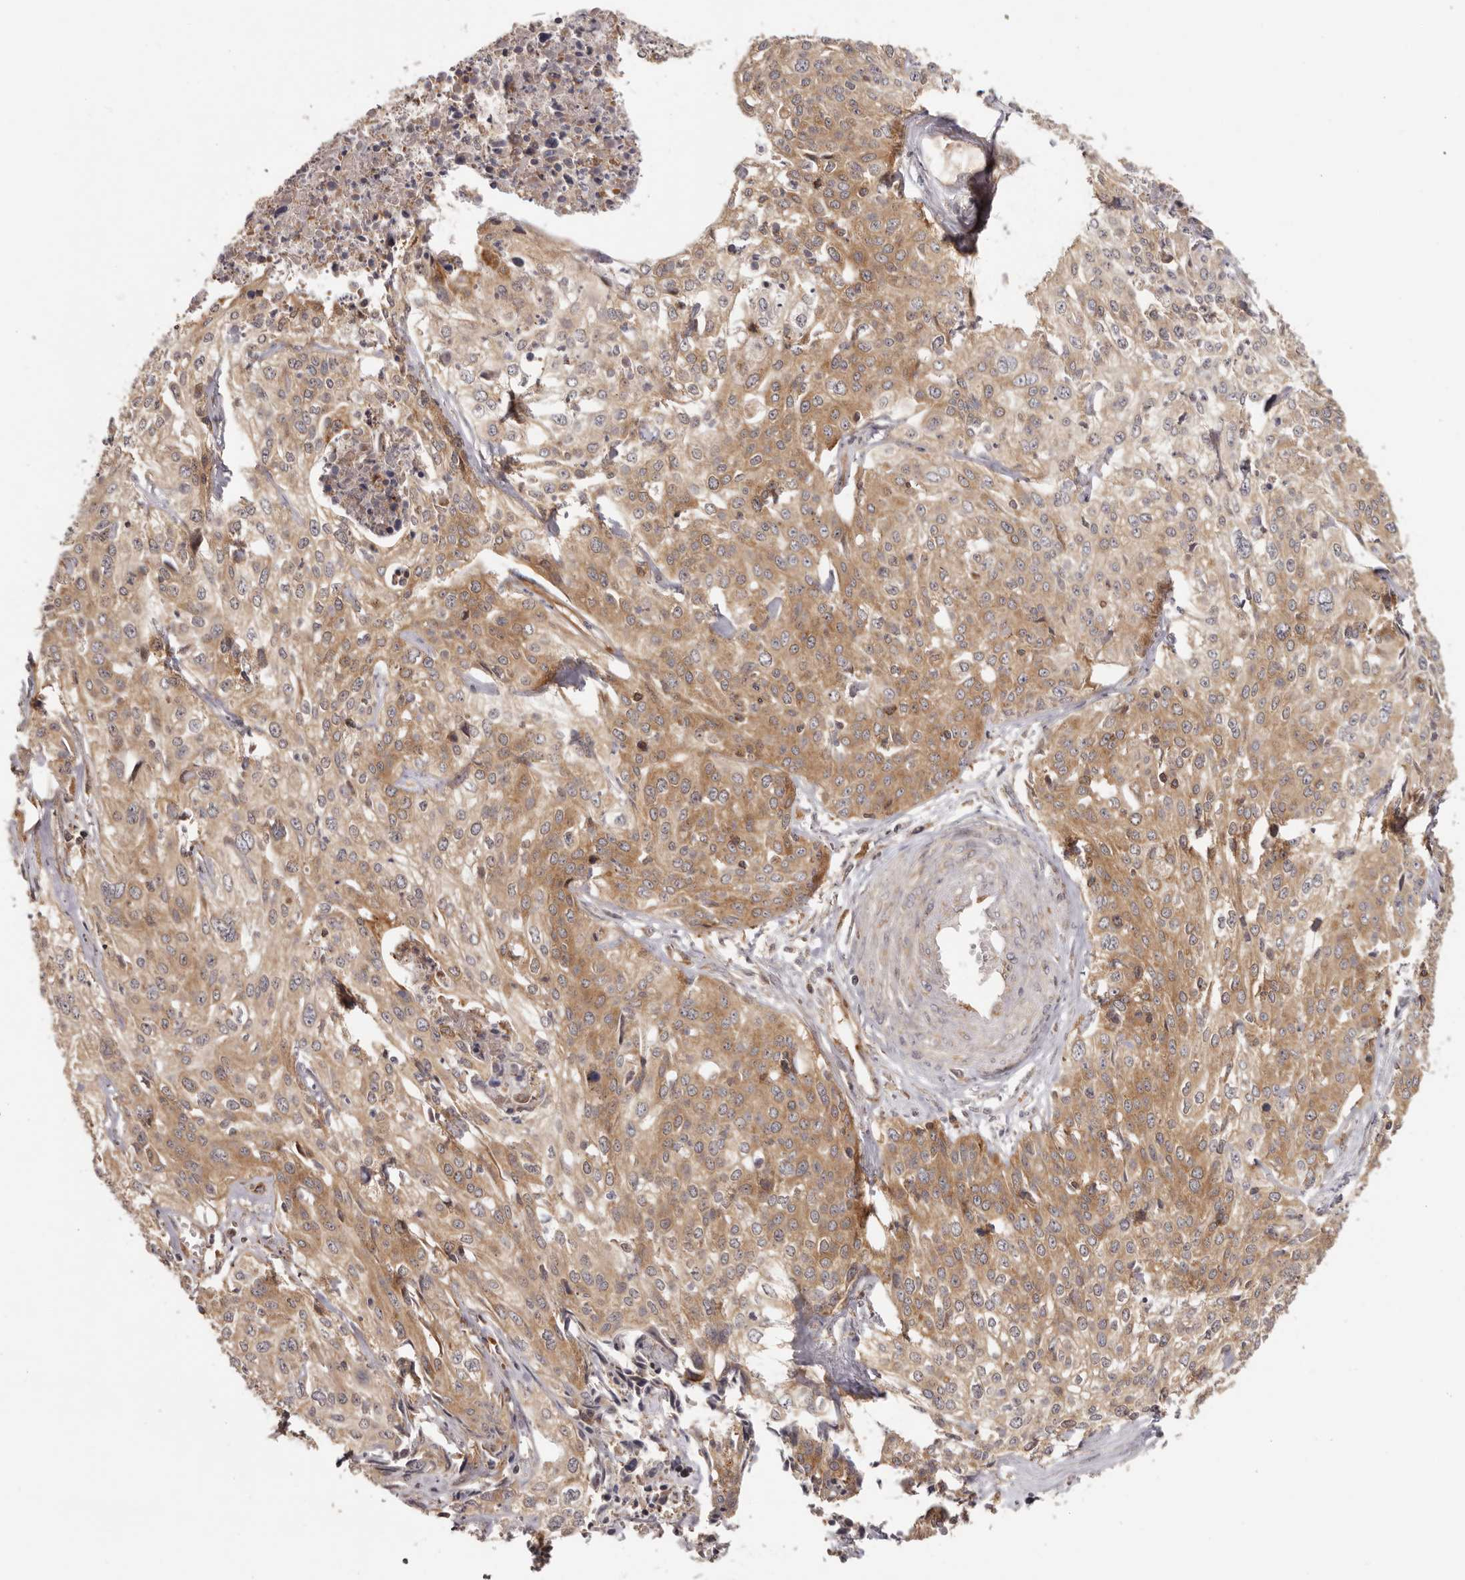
{"staining": {"intensity": "moderate", "quantity": ">75%", "location": "cytoplasmic/membranous"}, "tissue": "cervical cancer", "cell_type": "Tumor cells", "image_type": "cancer", "snomed": [{"axis": "morphology", "description": "Squamous cell carcinoma, NOS"}, {"axis": "topography", "description": "Cervix"}], "caption": "An image showing moderate cytoplasmic/membranous expression in approximately >75% of tumor cells in squamous cell carcinoma (cervical), as visualized by brown immunohistochemical staining.", "gene": "EEF1E1", "patient": {"sex": "female", "age": 31}}